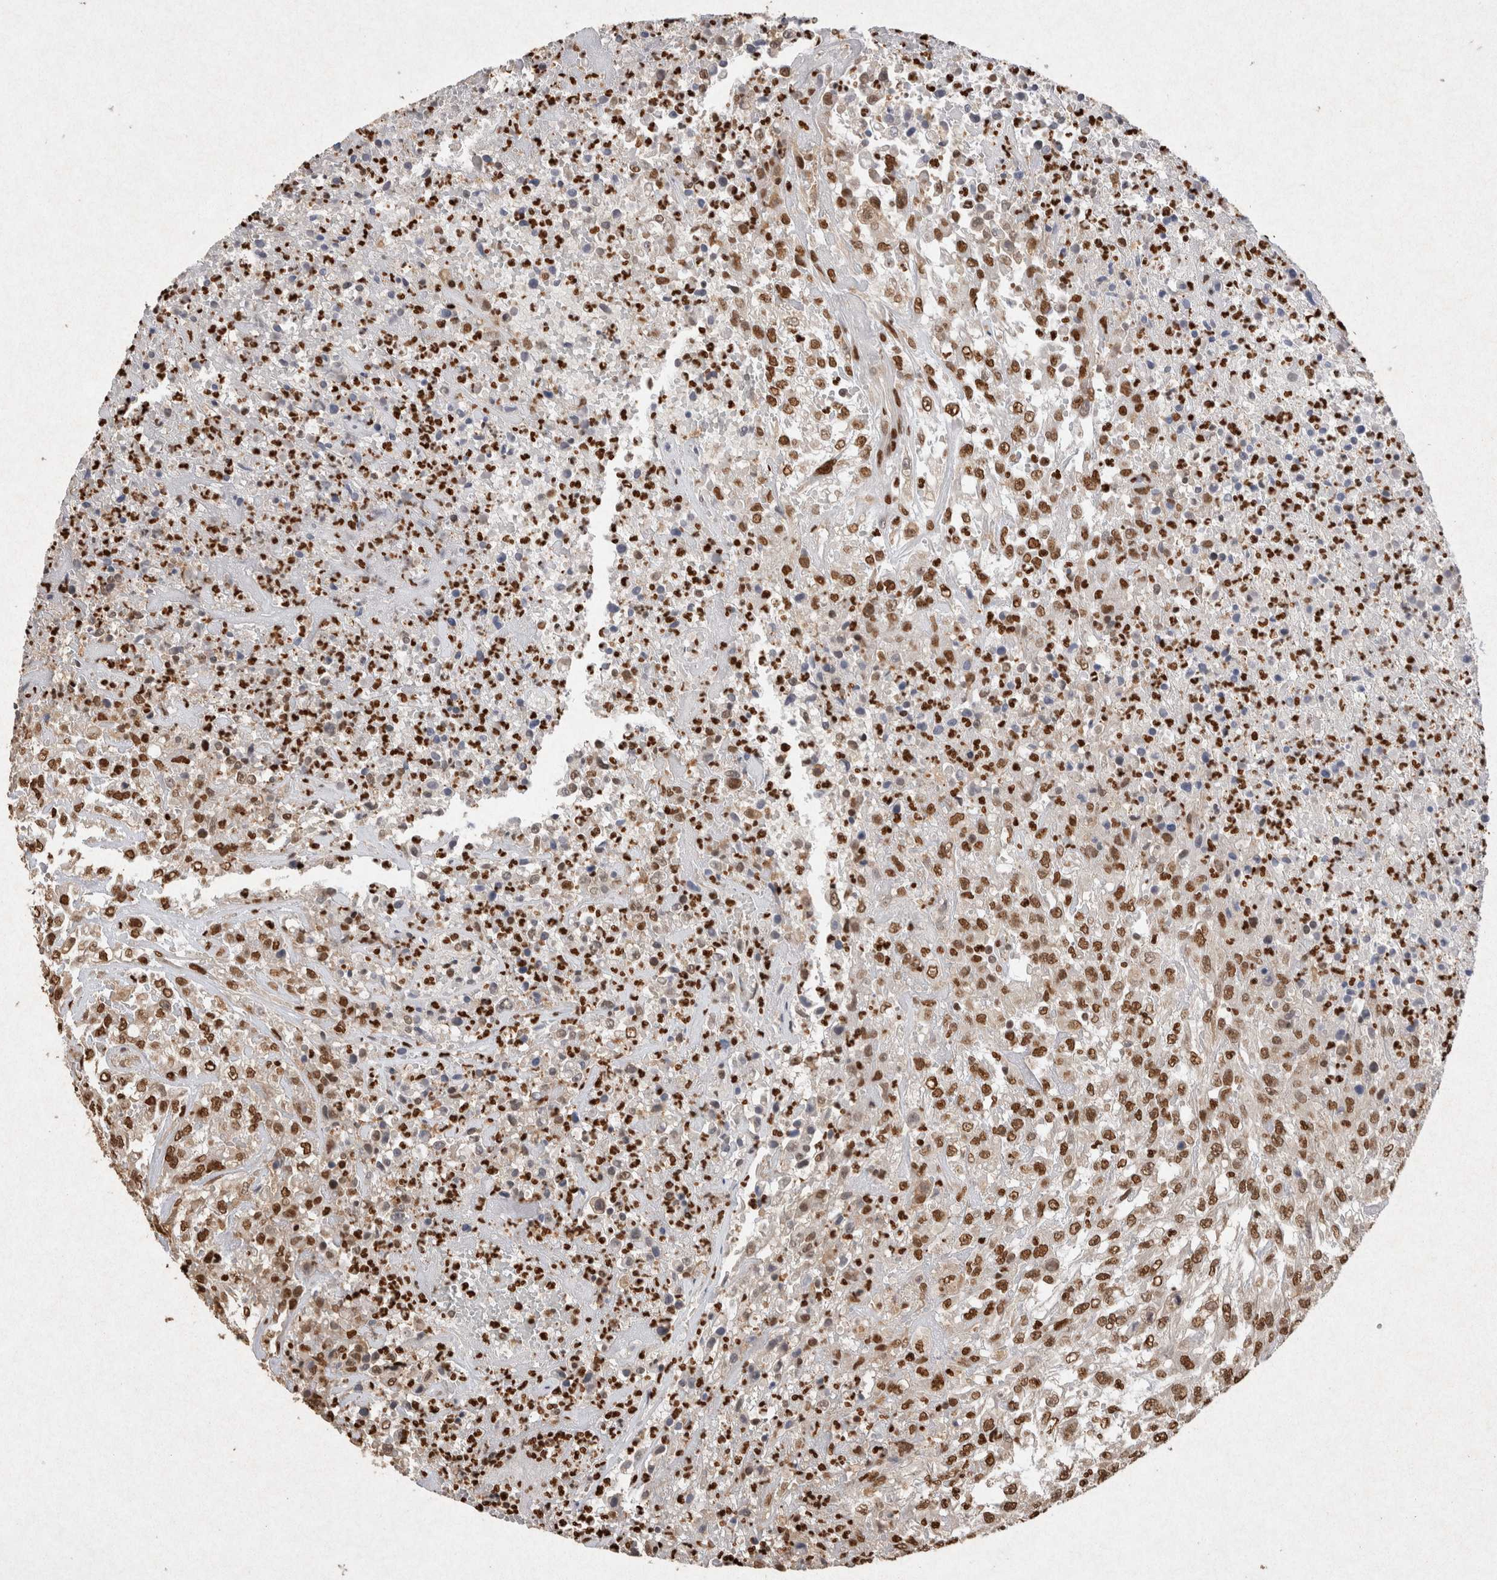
{"staining": {"intensity": "moderate", "quantity": ">75%", "location": "nuclear"}, "tissue": "urothelial cancer", "cell_type": "Tumor cells", "image_type": "cancer", "snomed": [{"axis": "morphology", "description": "Urothelial carcinoma, High grade"}, {"axis": "topography", "description": "Urinary bladder"}], "caption": "Protein staining by immunohistochemistry exhibits moderate nuclear expression in approximately >75% of tumor cells in urothelial carcinoma (high-grade). The staining was performed using DAB to visualize the protein expression in brown, while the nuclei were stained in blue with hematoxylin (Magnification: 20x).", "gene": "HDGF", "patient": {"sex": "male", "age": 46}}